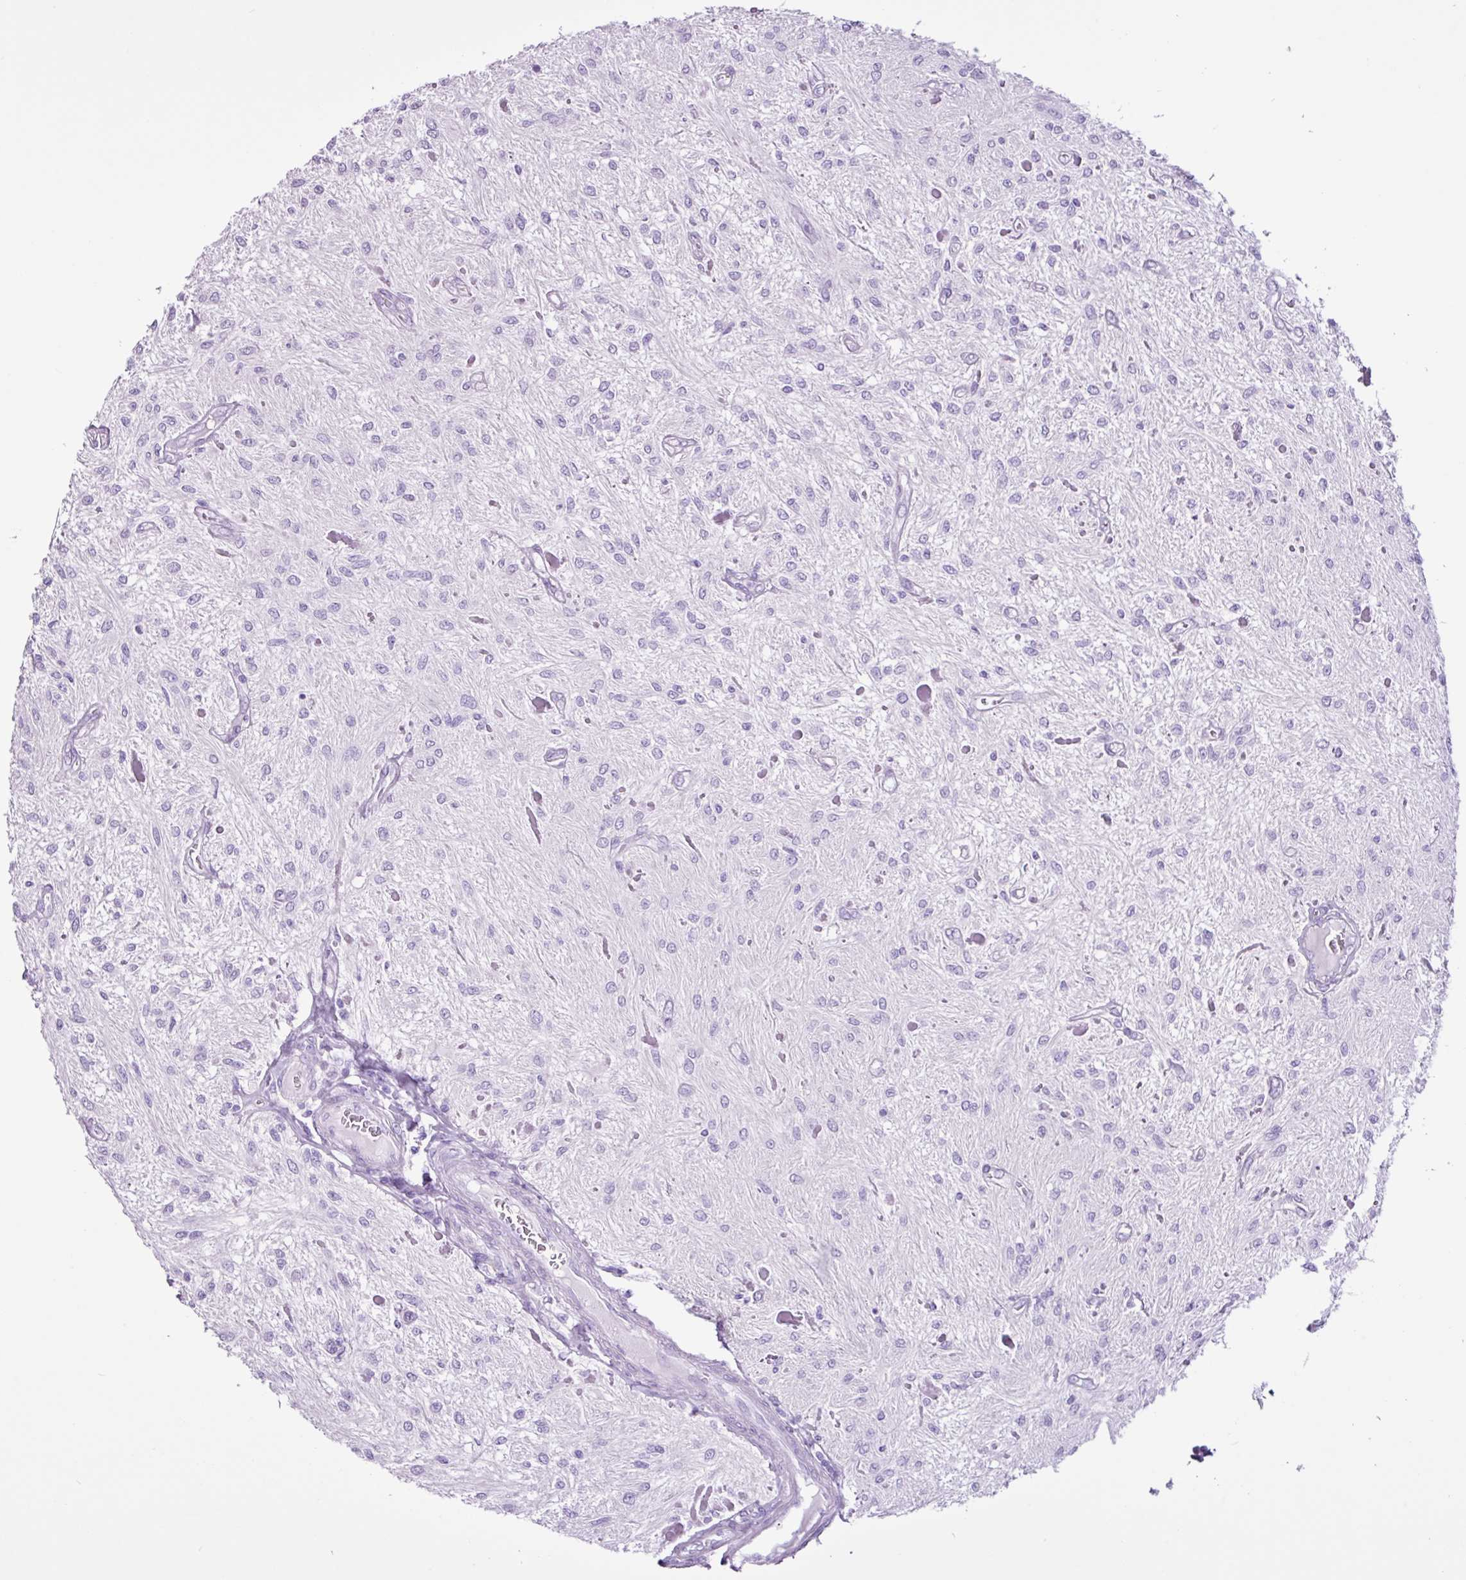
{"staining": {"intensity": "negative", "quantity": "none", "location": "none"}, "tissue": "glioma", "cell_type": "Tumor cells", "image_type": "cancer", "snomed": [{"axis": "morphology", "description": "Glioma, malignant, Low grade"}, {"axis": "topography", "description": "Cerebellum"}], "caption": "This photomicrograph is of glioma stained with immunohistochemistry (IHC) to label a protein in brown with the nuclei are counter-stained blue. There is no staining in tumor cells. (DAB IHC with hematoxylin counter stain).", "gene": "PGR", "patient": {"sex": "female", "age": 14}}